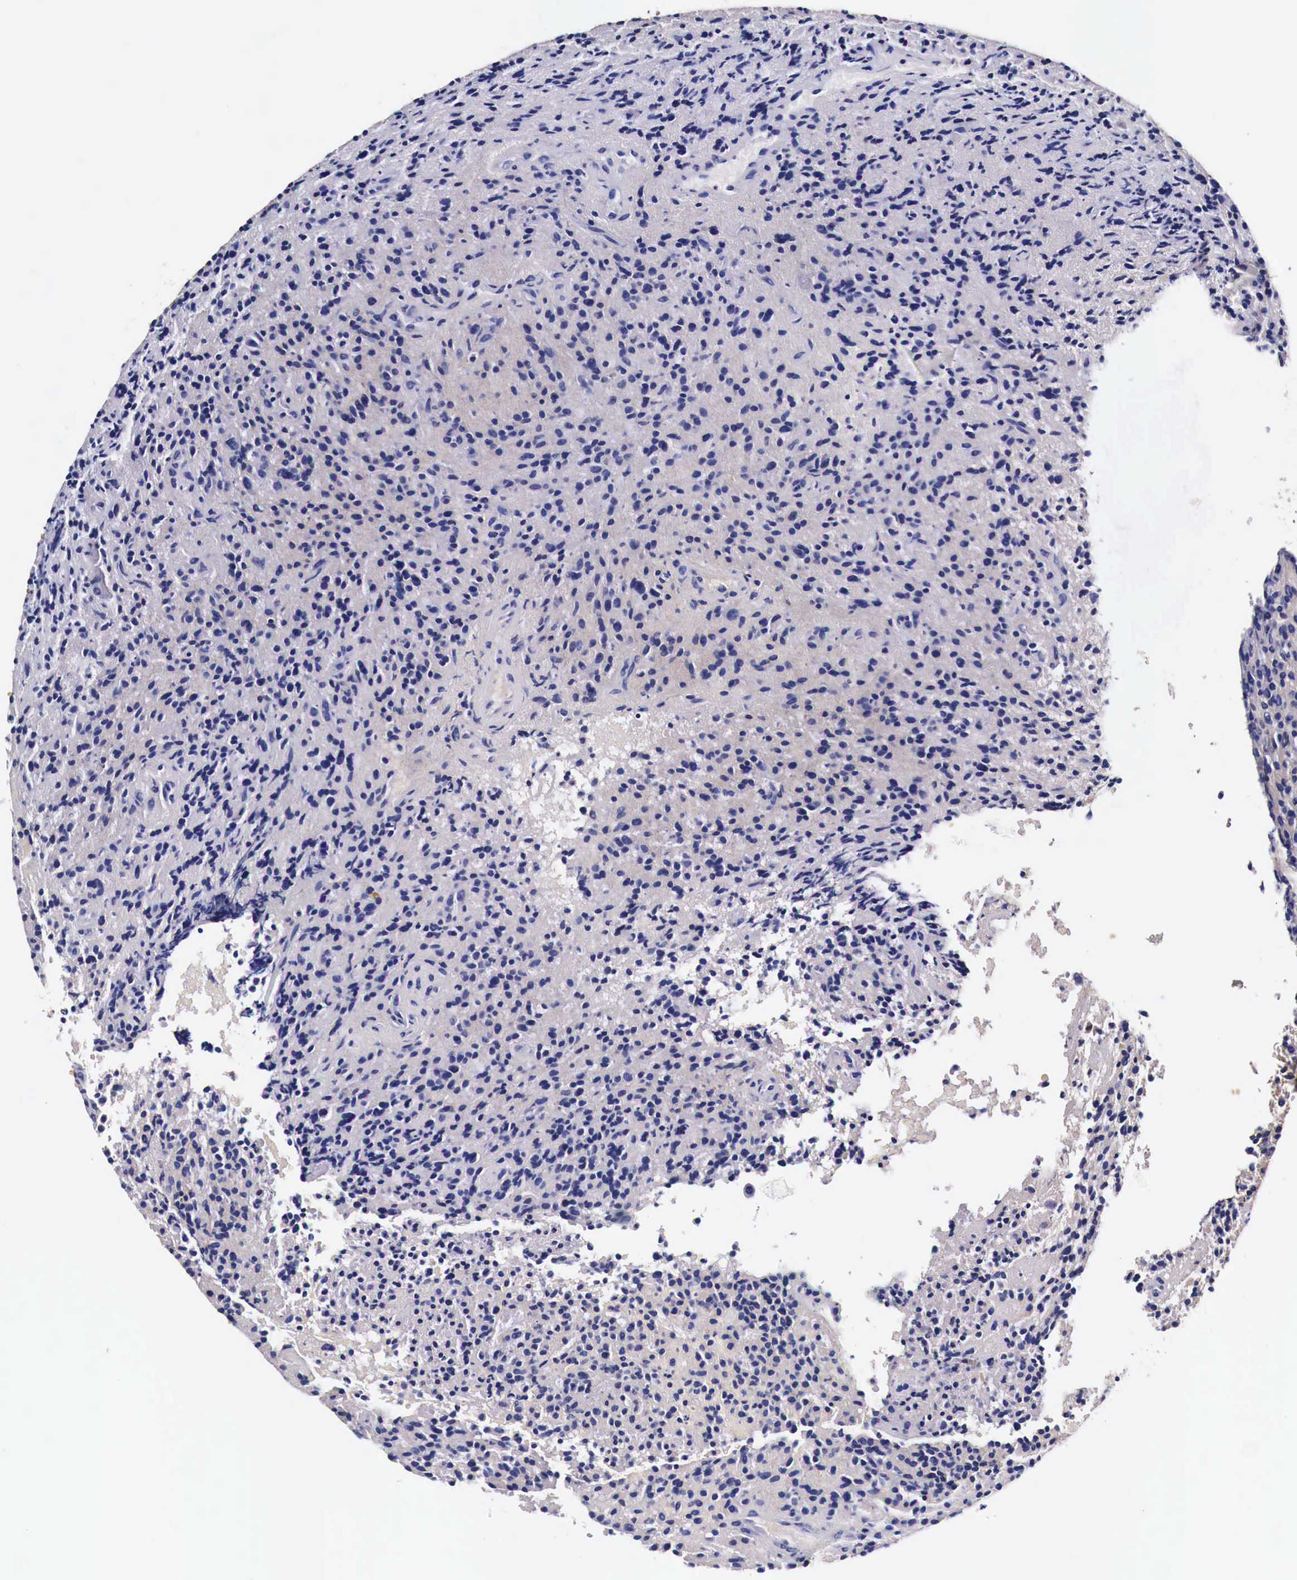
{"staining": {"intensity": "negative", "quantity": "none", "location": "none"}, "tissue": "glioma", "cell_type": "Tumor cells", "image_type": "cancer", "snomed": [{"axis": "morphology", "description": "Glioma, malignant, High grade"}, {"axis": "topography", "description": "Brain"}], "caption": "High power microscopy histopathology image of an immunohistochemistry (IHC) image of glioma, revealing no significant expression in tumor cells. The staining is performed using DAB (3,3'-diaminobenzidine) brown chromogen with nuclei counter-stained in using hematoxylin.", "gene": "HSPB1", "patient": {"sex": "female", "age": 13}}